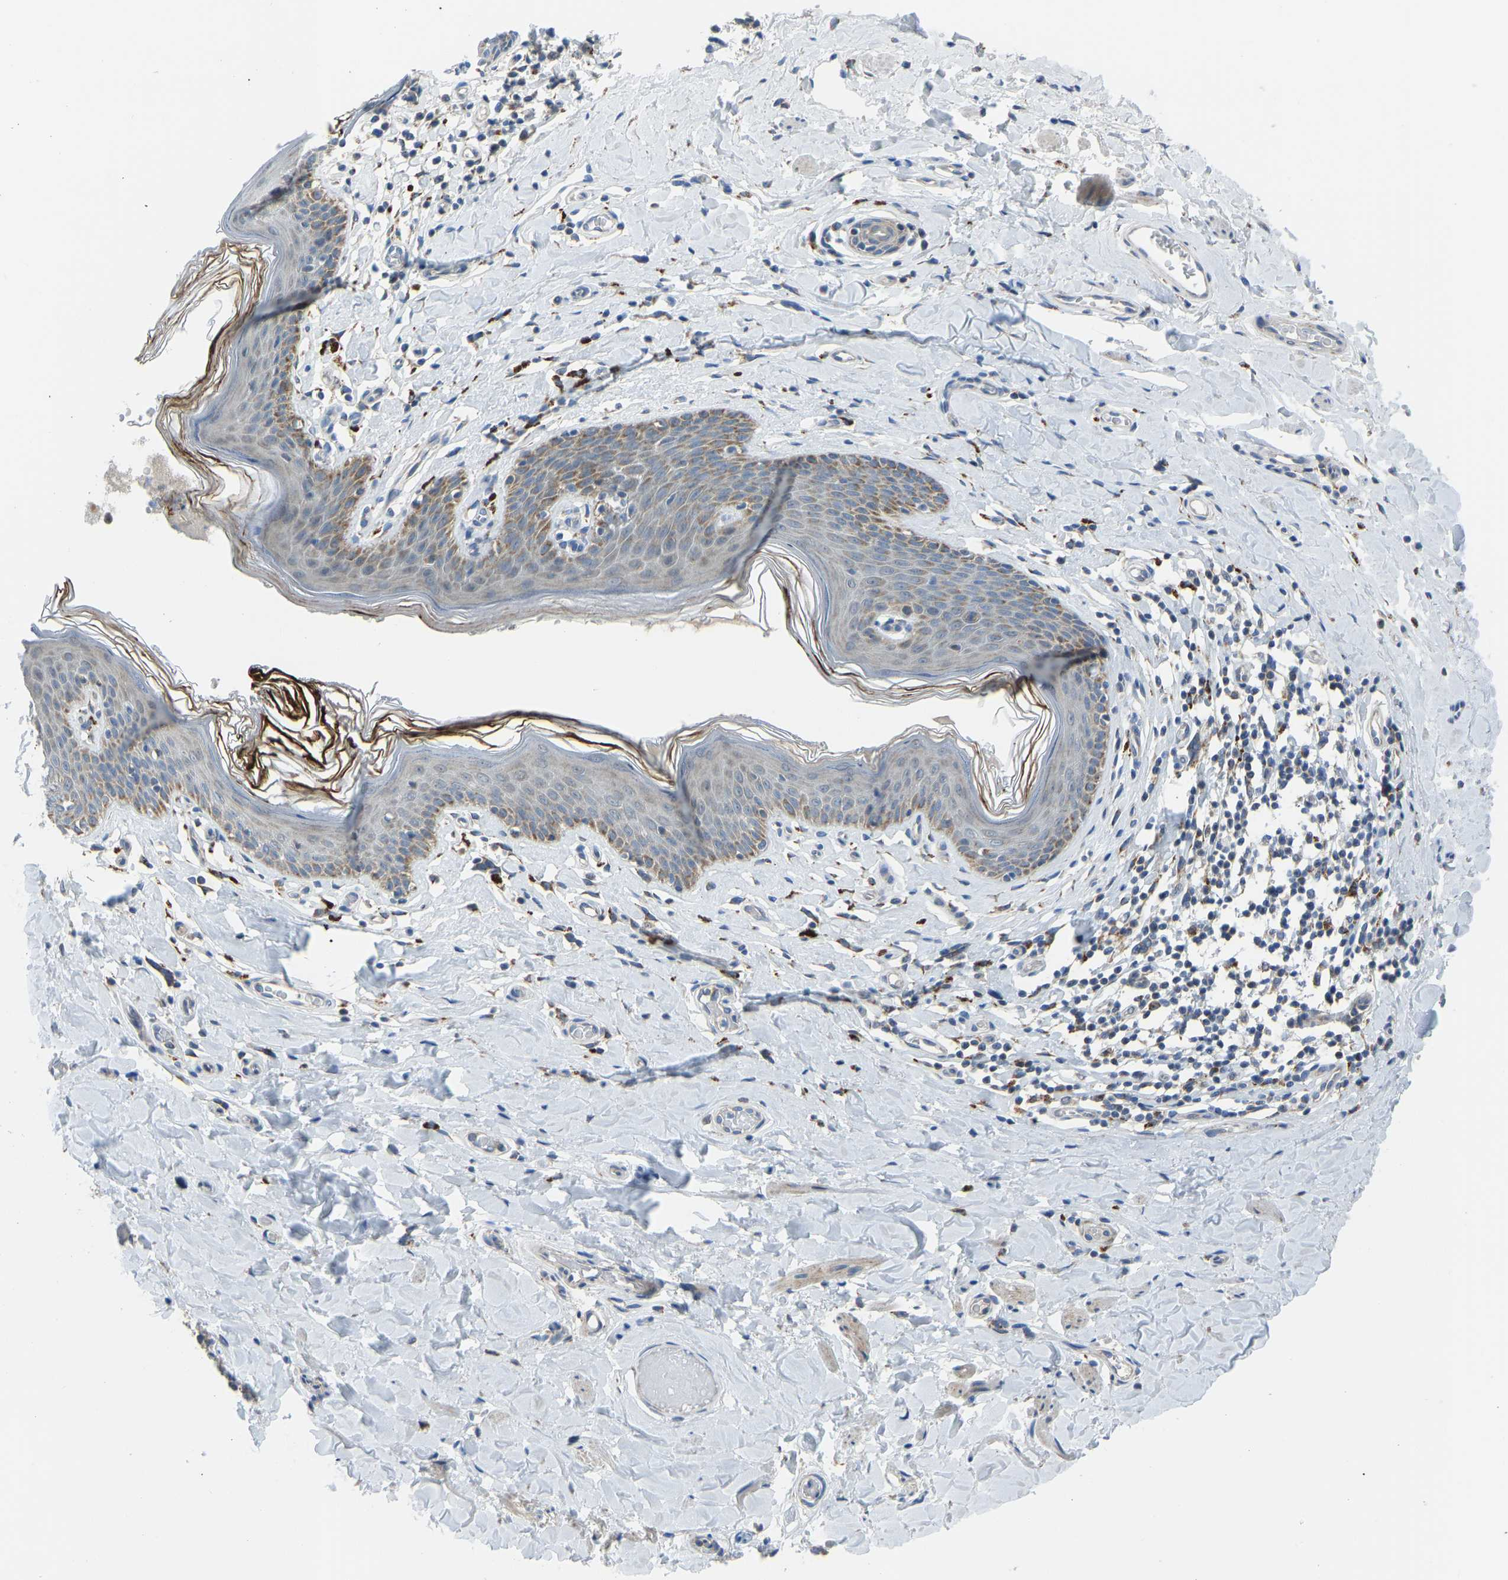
{"staining": {"intensity": "moderate", "quantity": "<25%", "location": "cytoplasmic/membranous"}, "tissue": "skin", "cell_type": "Epidermal cells", "image_type": "normal", "snomed": [{"axis": "morphology", "description": "Normal tissue, NOS"}, {"axis": "topography", "description": "Vulva"}], "caption": "High-magnification brightfield microscopy of normal skin stained with DAB (brown) and counterstained with hematoxylin (blue). epidermal cells exhibit moderate cytoplasmic/membranous expression is identified in about<25% of cells.", "gene": "SMIM20", "patient": {"sex": "female", "age": 66}}